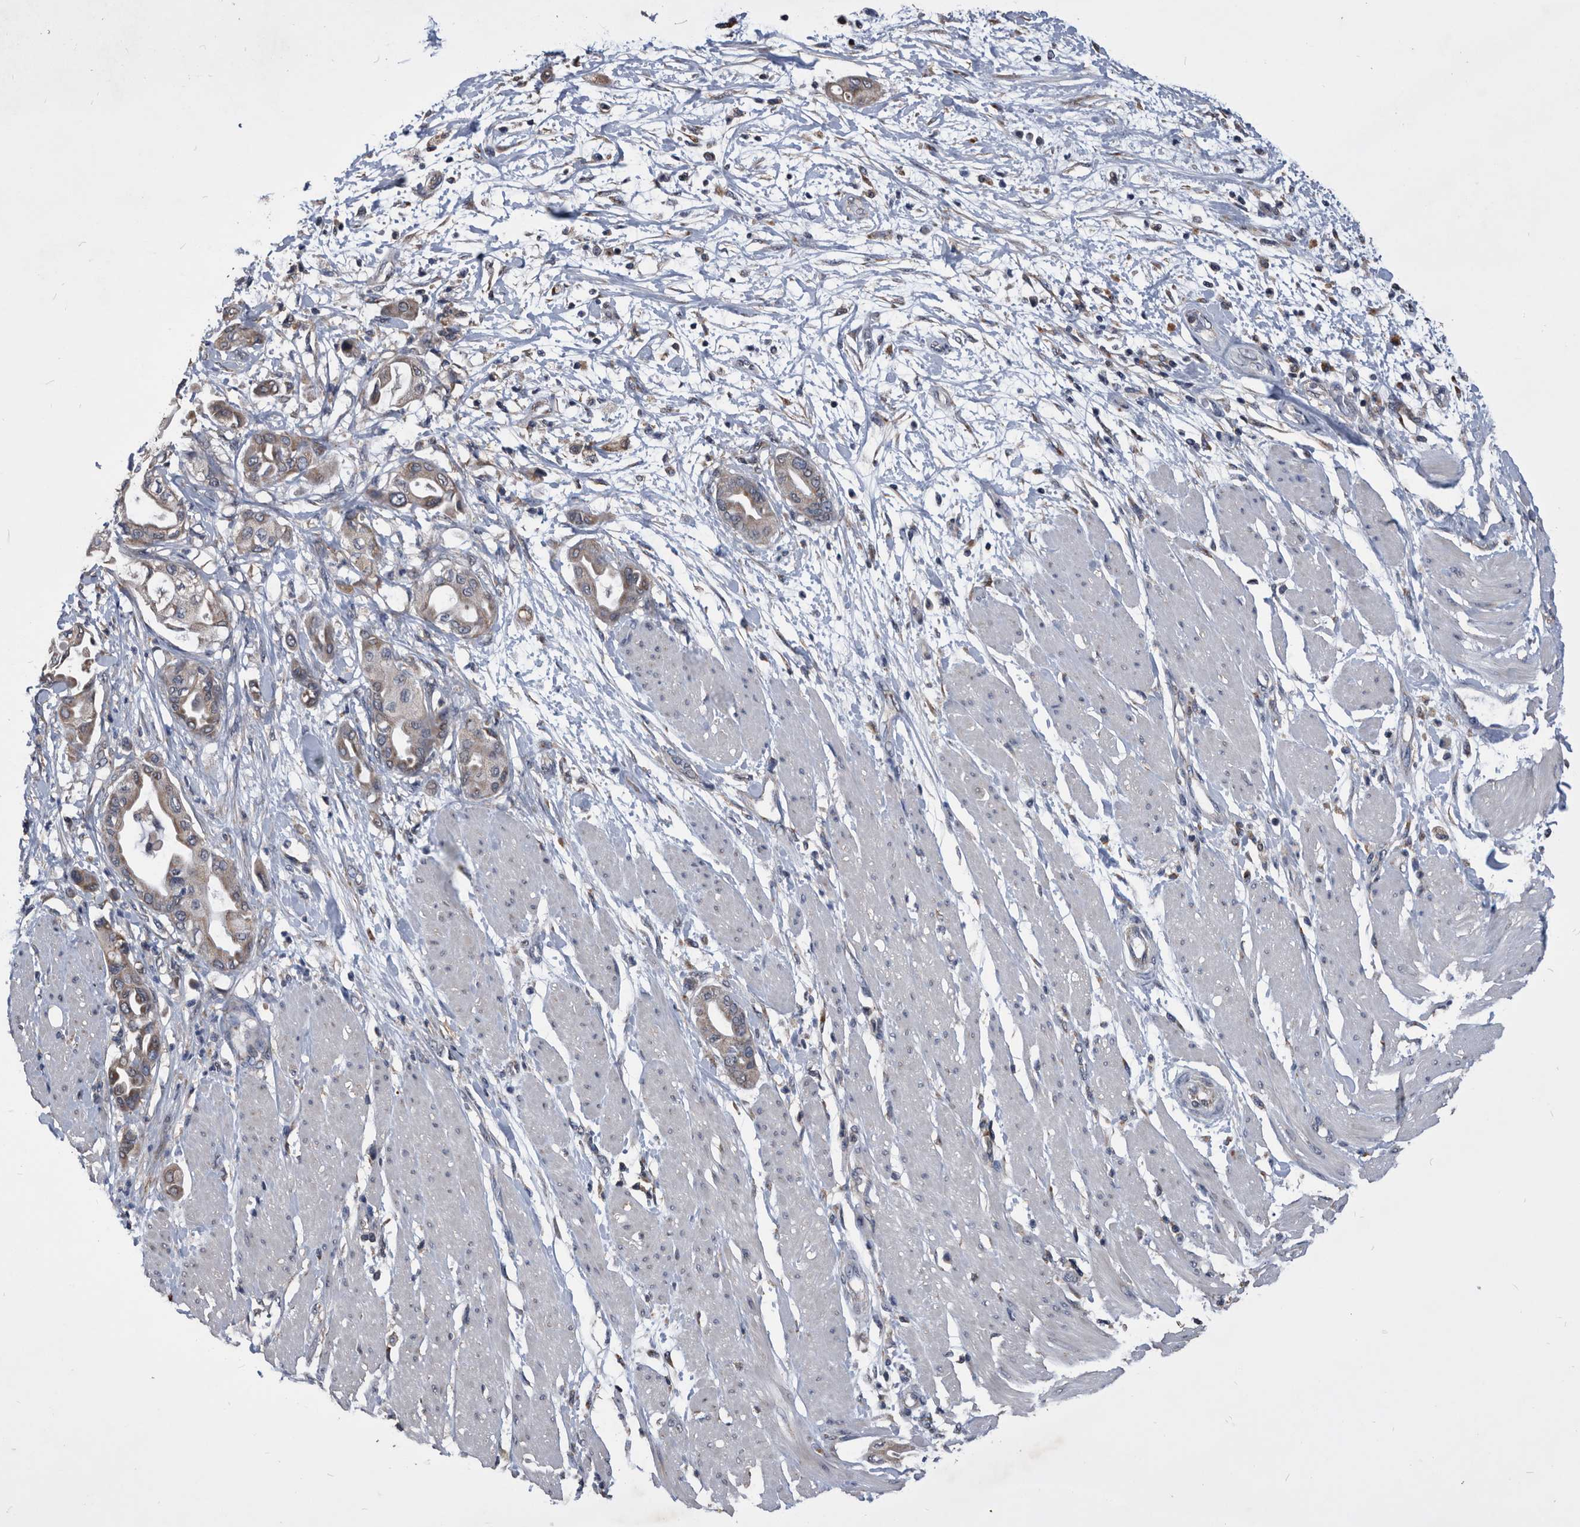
{"staining": {"intensity": "weak", "quantity": ">75%", "location": "cytoplasmic/membranous"}, "tissue": "pancreatic cancer", "cell_type": "Tumor cells", "image_type": "cancer", "snomed": [{"axis": "morphology", "description": "Adenocarcinoma, NOS"}, {"axis": "morphology", "description": "Adenocarcinoma, metastatic, NOS"}, {"axis": "topography", "description": "Lymph node"}, {"axis": "topography", "description": "Pancreas"}, {"axis": "topography", "description": "Duodenum"}], "caption": "High-magnification brightfield microscopy of pancreatic cancer (metastatic adenocarcinoma) stained with DAB (3,3'-diaminobenzidine) (brown) and counterstained with hematoxylin (blue). tumor cells exhibit weak cytoplasmic/membranous expression is identified in about>75% of cells. (DAB = brown stain, brightfield microscopy at high magnification).", "gene": "NRBP1", "patient": {"sex": "female", "age": 64}}